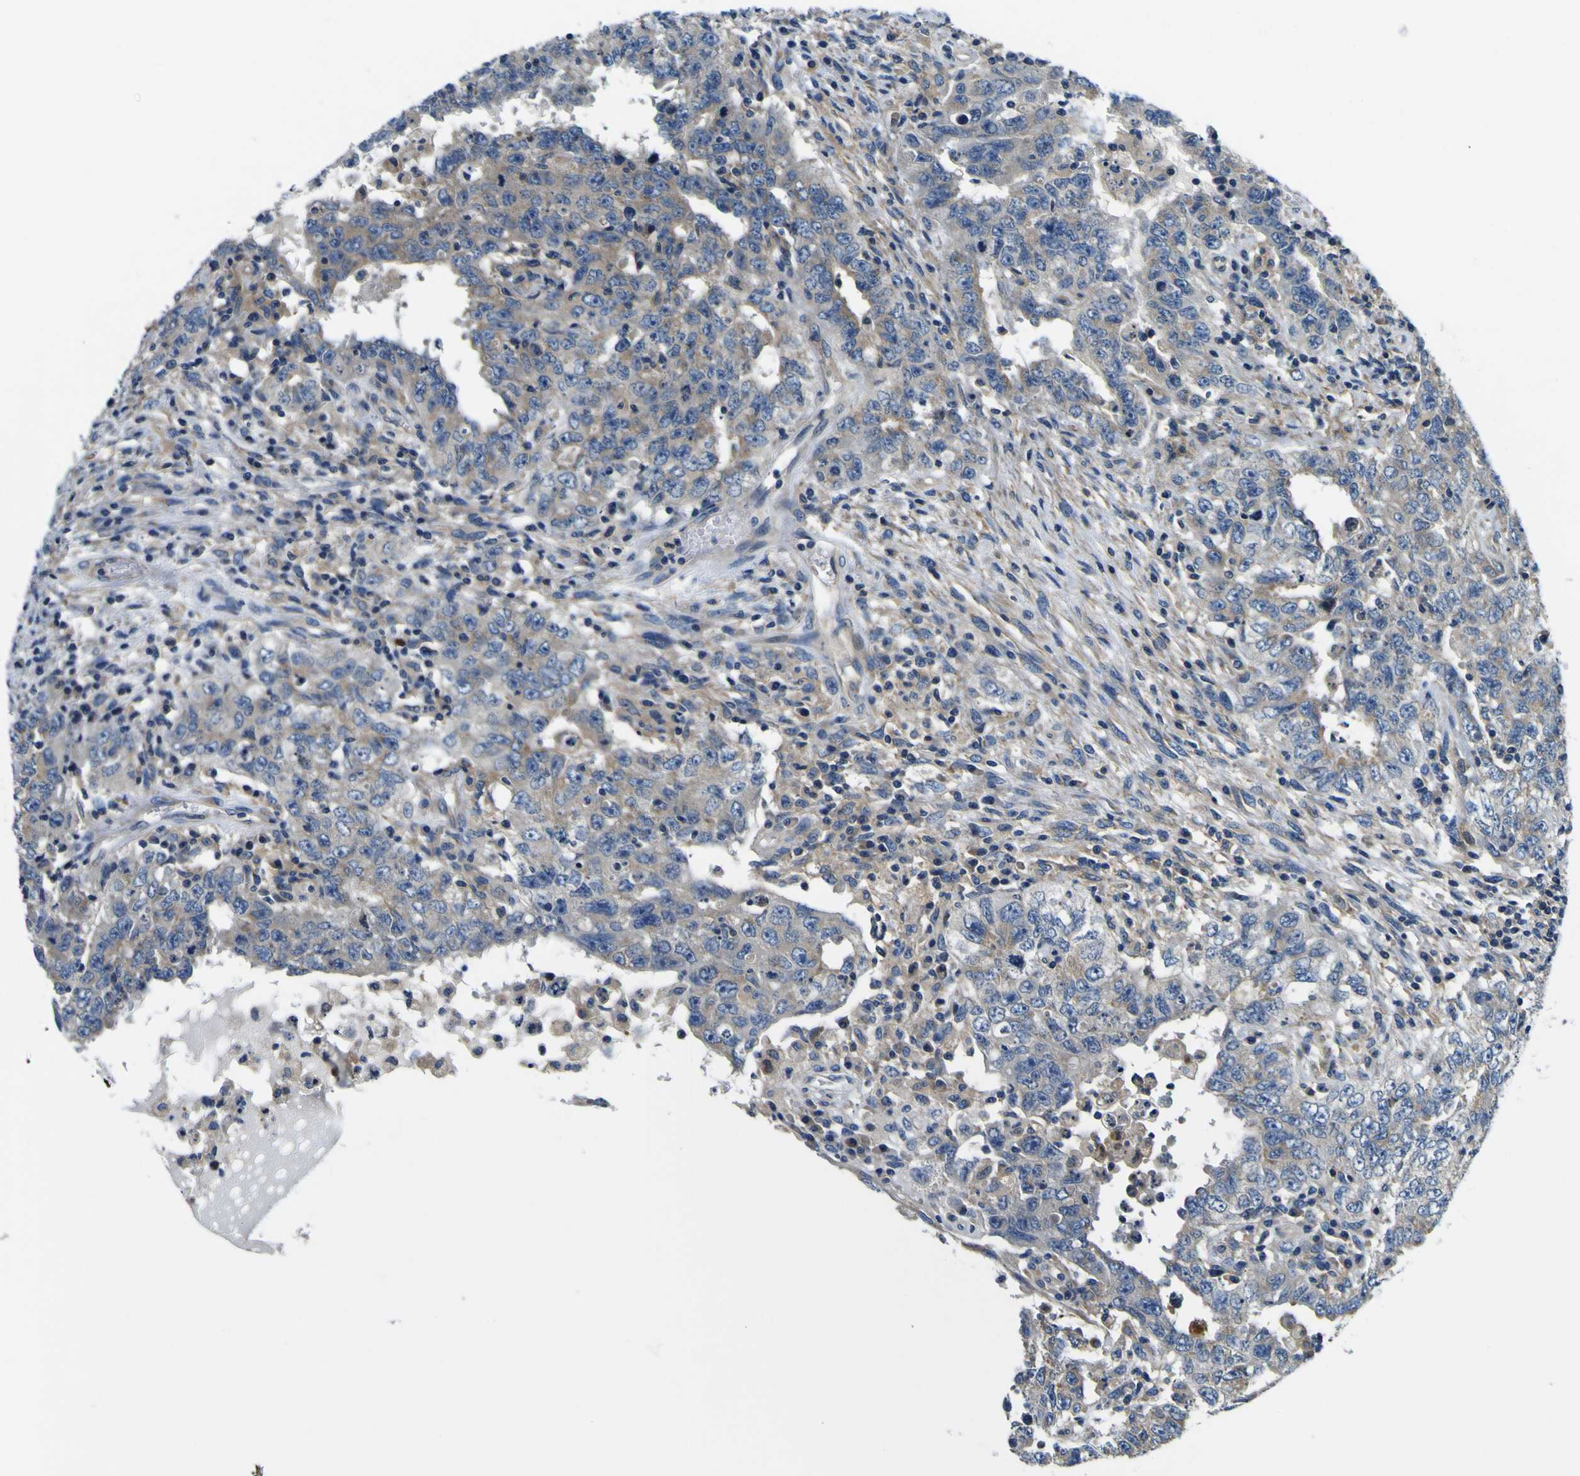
{"staining": {"intensity": "moderate", "quantity": "25%-75%", "location": "cytoplasmic/membranous"}, "tissue": "testis cancer", "cell_type": "Tumor cells", "image_type": "cancer", "snomed": [{"axis": "morphology", "description": "Carcinoma, Embryonal, NOS"}, {"axis": "topography", "description": "Testis"}], "caption": "A high-resolution image shows immunohistochemistry staining of testis cancer (embryonal carcinoma), which displays moderate cytoplasmic/membranous staining in about 25%-75% of tumor cells. Immunohistochemistry stains the protein of interest in brown and the nuclei are stained blue.", "gene": "CLSTN1", "patient": {"sex": "male", "age": 26}}